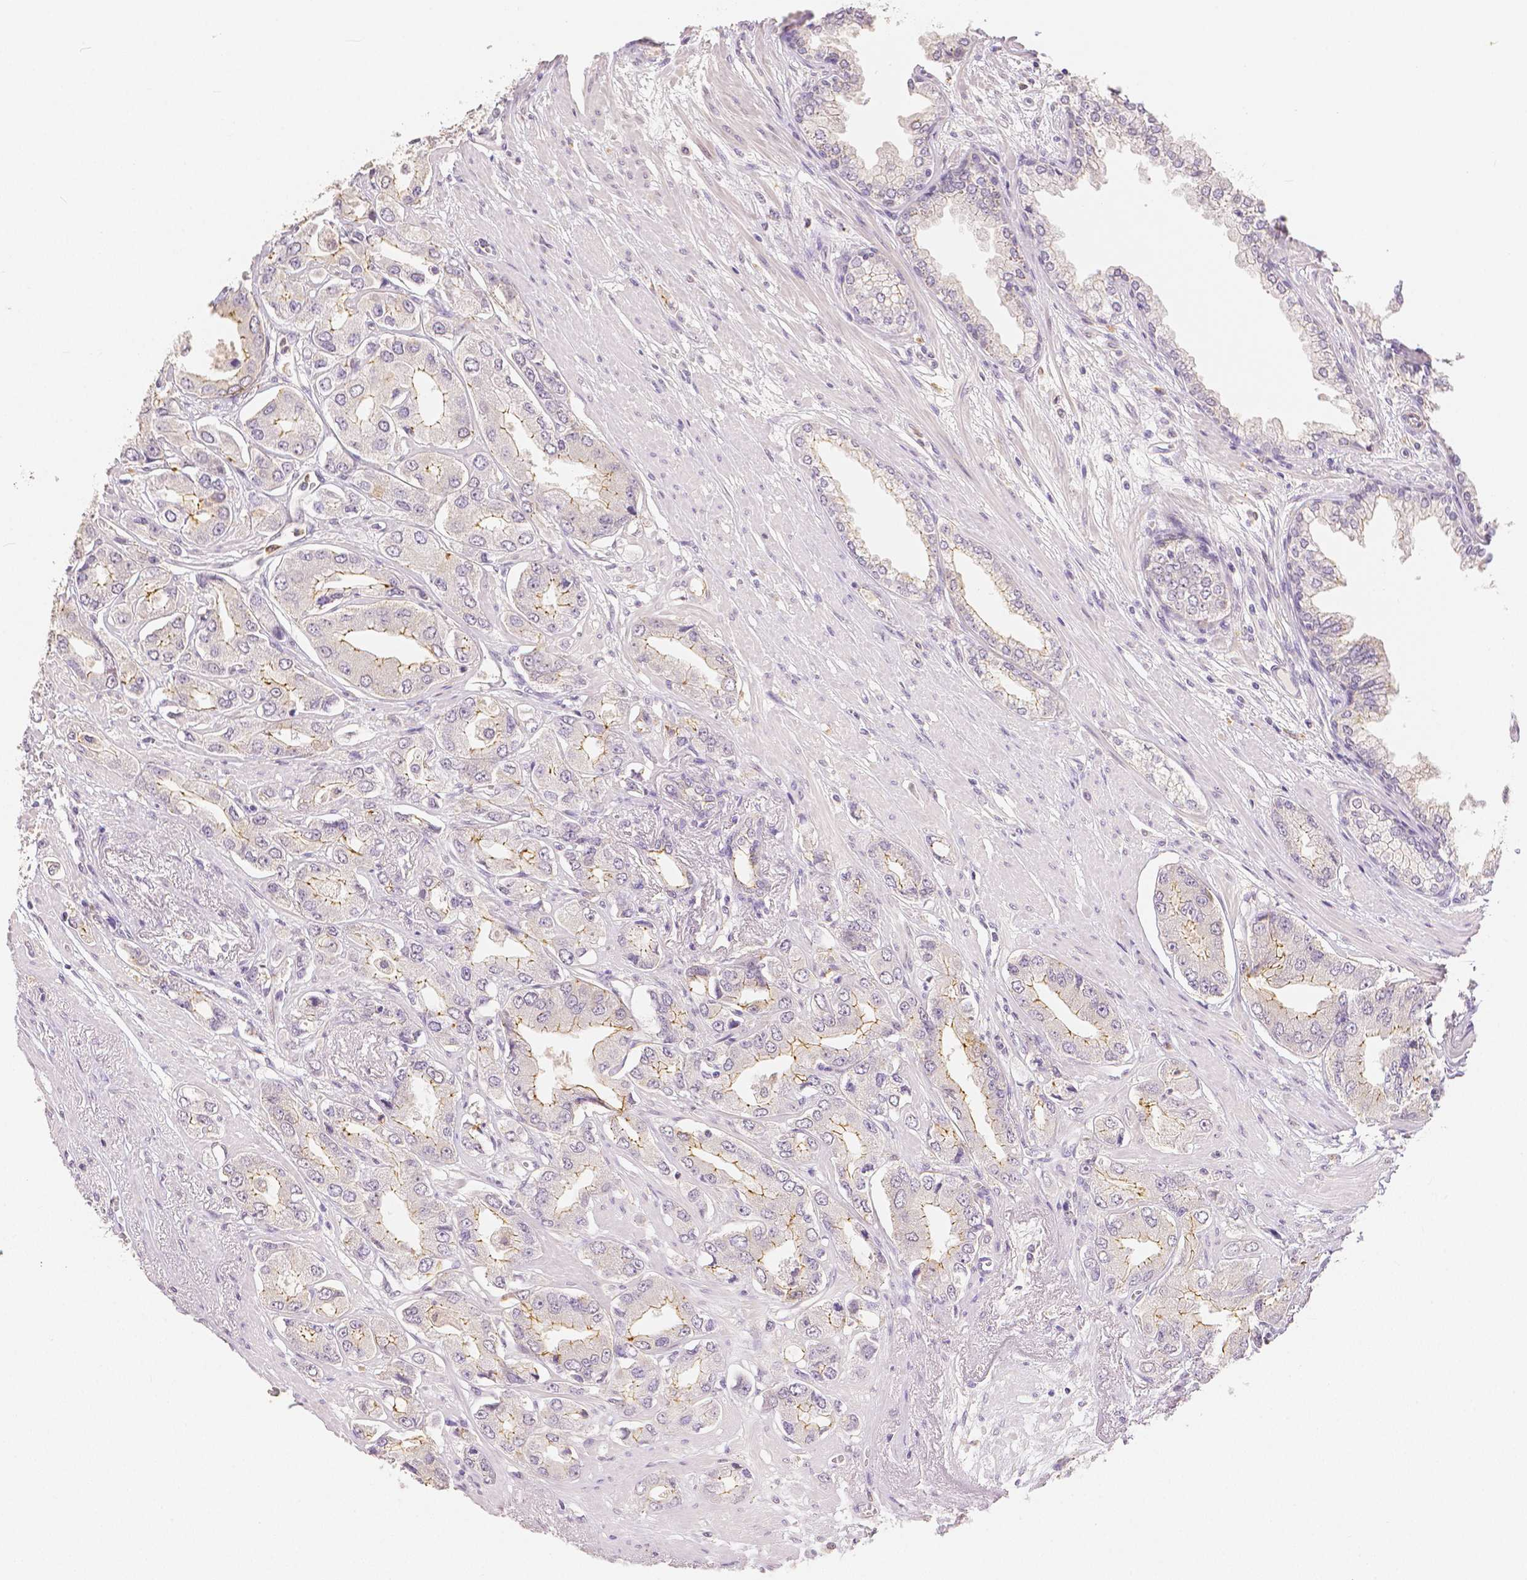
{"staining": {"intensity": "weak", "quantity": "25%-75%", "location": "cytoplasmic/membranous"}, "tissue": "prostate cancer", "cell_type": "Tumor cells", "image_type": "cancer", "snomed": [{"axis": "morphology", "description": "Adenocarcinoma, Low grade"}, {"axis": "topography", "description": "Prostate"}], "caption": "IHC micrograph of neoplastic tissue: prostate low-grade adenocarcinoma stained using IHC shows low levels of weak protein expression localized specifically in the cytoplasmic/membranous of tumor cells, appearing as a cytoplasmic/membranous brown color.", "gene": "OCLN", "patient": {"sex": "male", "age": 60}}